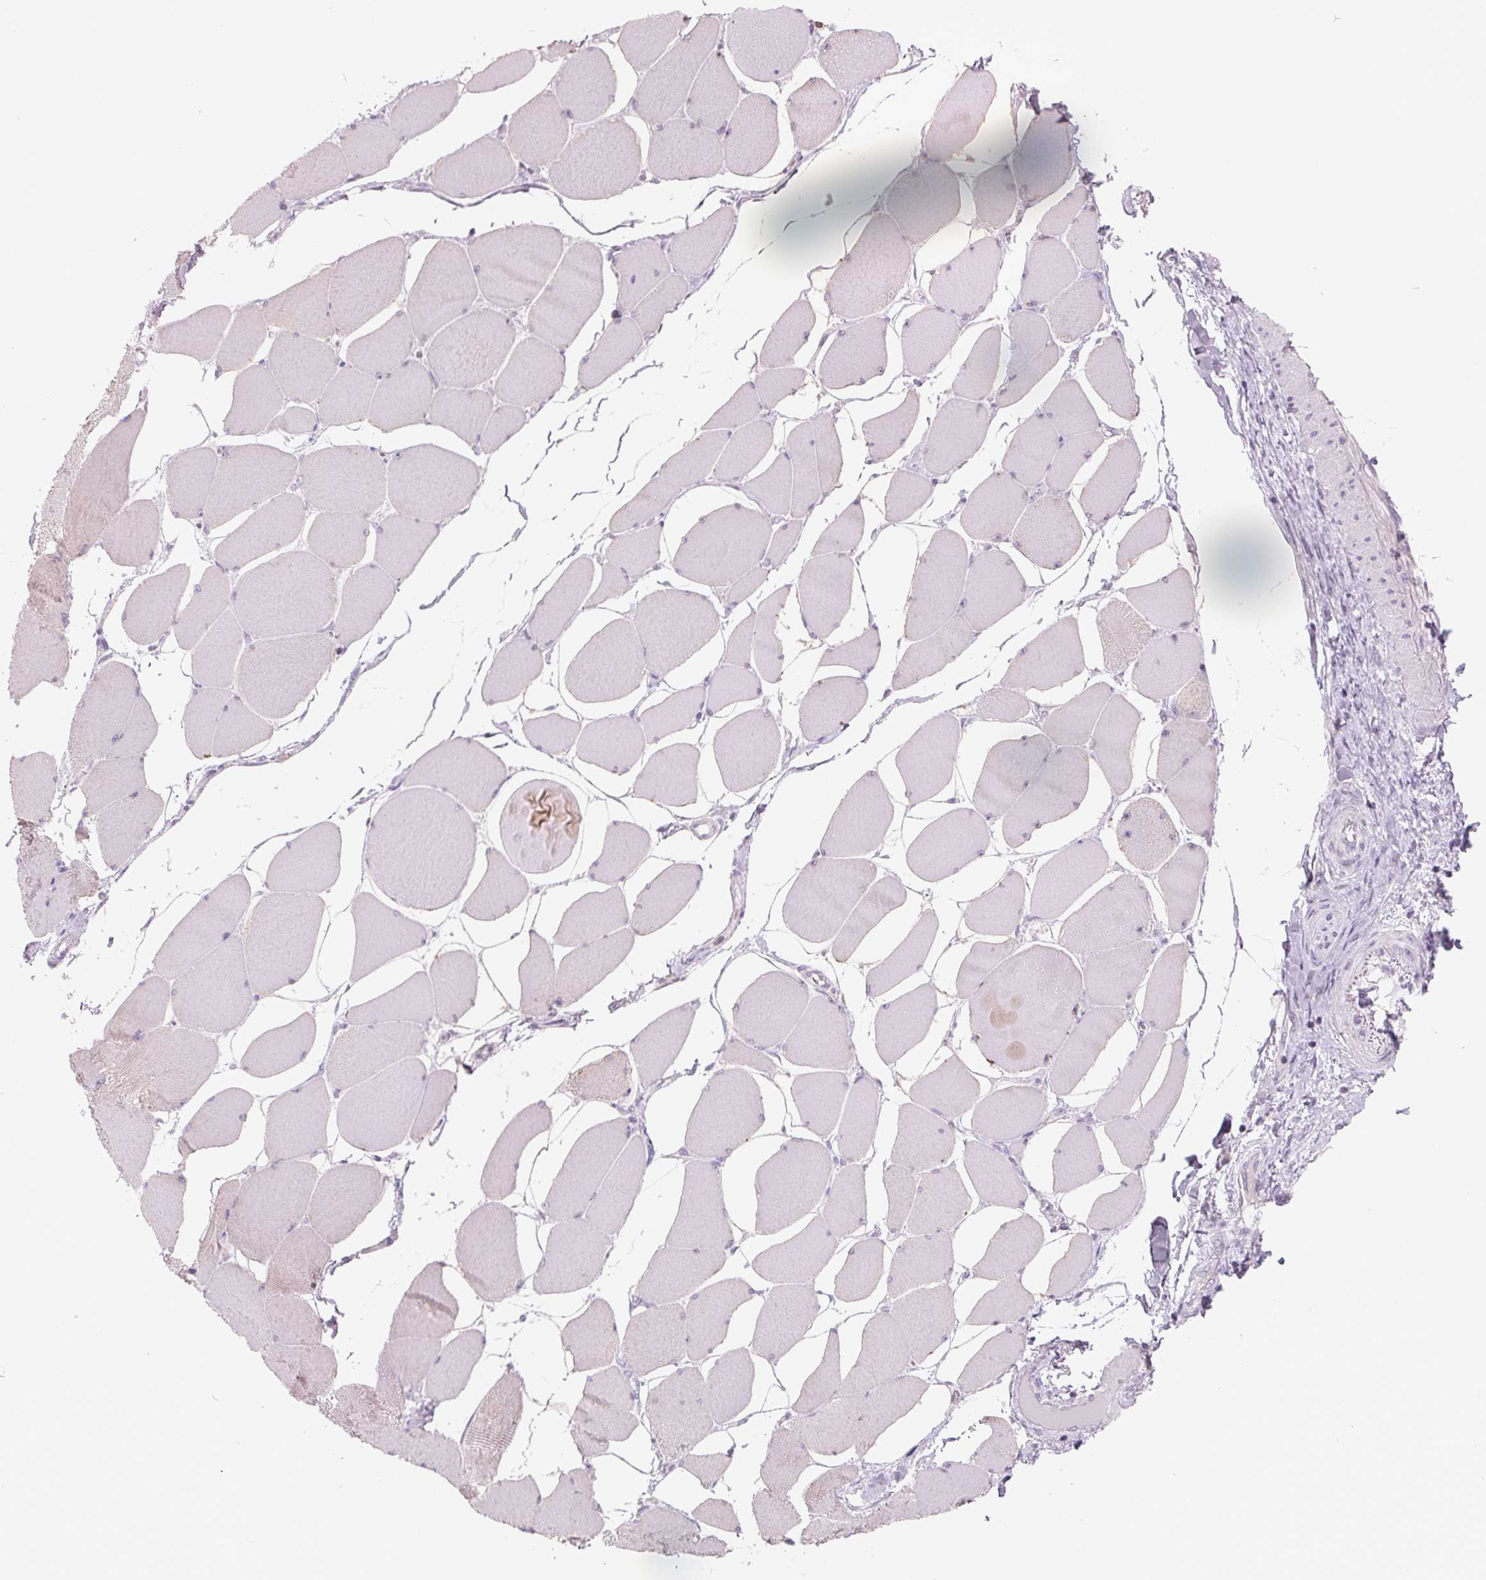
{"staining": {"intensity": "weak", "quantity": "<25%", "location": "cytoplasmic/membranous"}, "tissue": "skeletal muscle", "cell_type": "Myocytes", "image_type": "normal", "snomed": [{"axis": "morphology", "description": "Normal tissue, NOS"}, {"axis": "topography", "description": "Skeletal muscle"}], "caption": "This is an IHC micrograph of unremarkable skeletal muscle. There is no staining in myocytes.", "gene": "FTCD", "patient": {"sex": "female", "age": 75}}